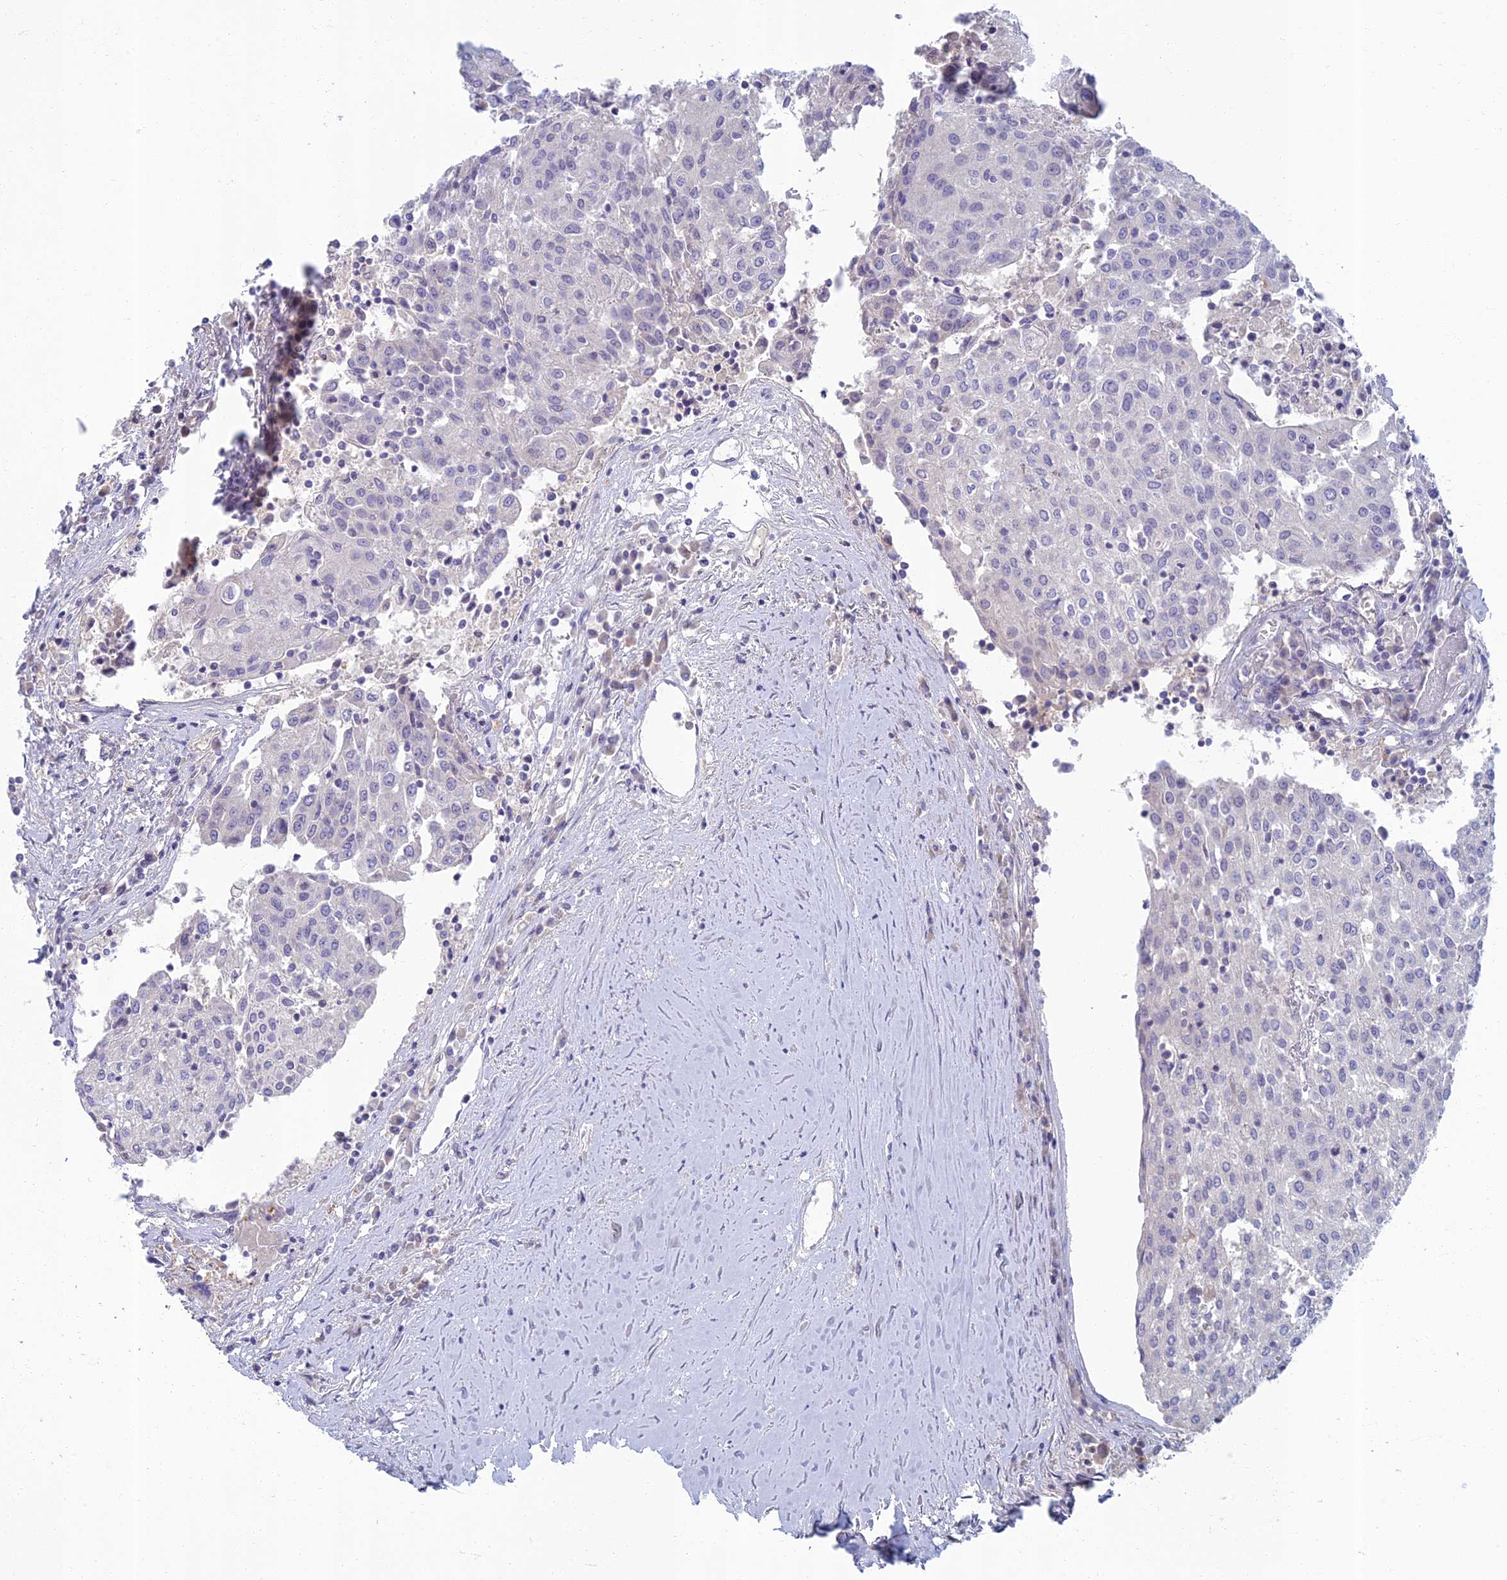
{"staining": {"intensity": "negative", "quantity": "none", "location": "none"}, "tissue": "urothelial cancer", "cell_type": "Tumor cells", "image_type": "cancer", "snomed": [{"axis": "morphology", "description": "Urothelial carcinoma, High grade"}, {"axis": "topography", "description": "Urinary bladder"}], "caption": "Tumor cells are negative for protein expression in human urothelial cancer.", "gene": "SLC25A41", "patient": {"sex": "female", "age": 85}}